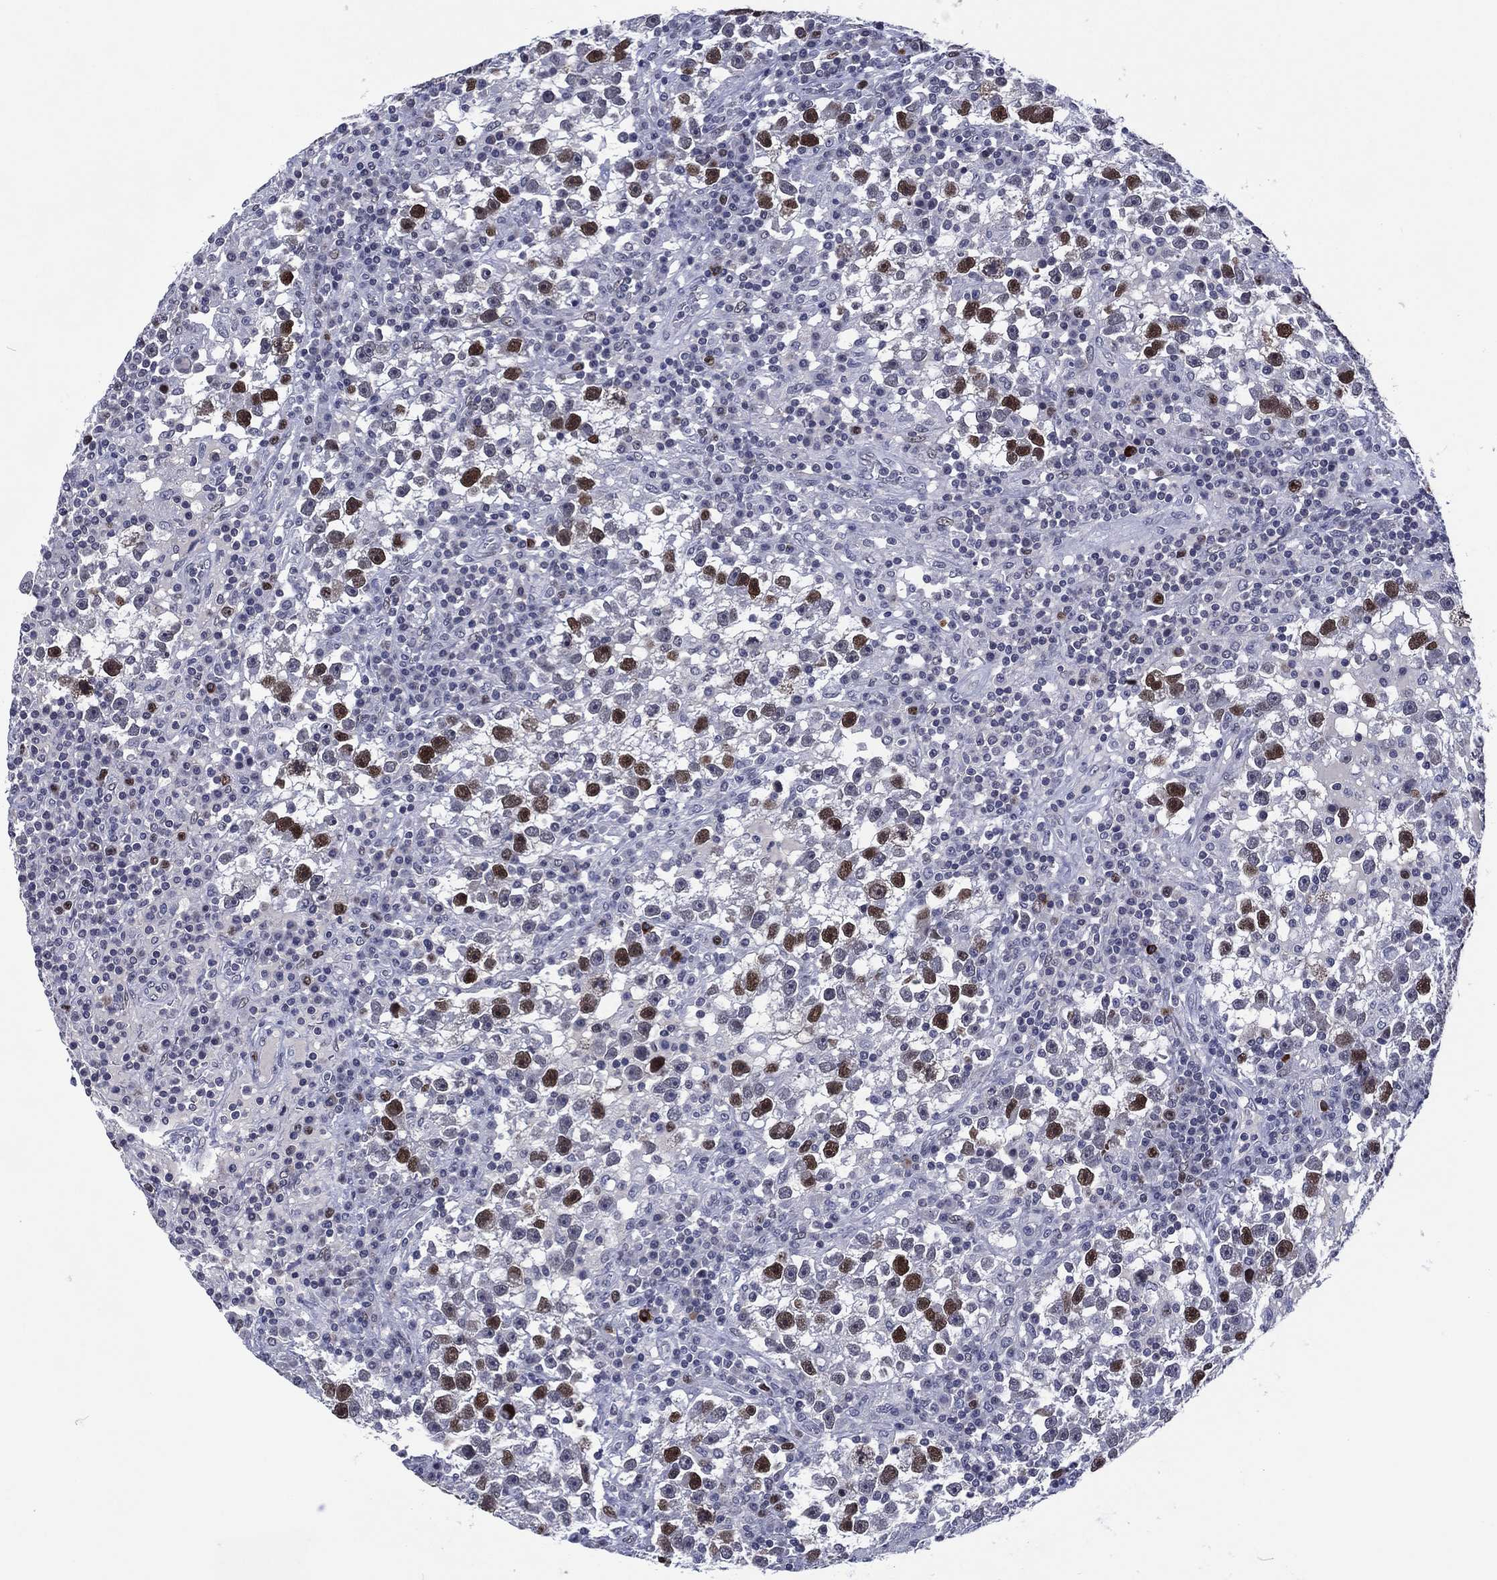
{"staining": {"intensity": "strong", "quantity": "<25%", "location": "nuclear"}, "tissue": "testis cancer", "cell_type": "Tumor cells", "image_type": "cancer", "snomed": [{"axis": "morphology", "description": "Seminoma, NOS"}, {"axis": "topography", "description": "Testis"}], "caption": "Protein positivity by immunohistochemistry (IHC) exhibits strong nuclear positivity in about <25% of tumor cells in testis cancer (seminoma).", "gene": "GATA6", "patient": {"sex": "male", "age": 47}}